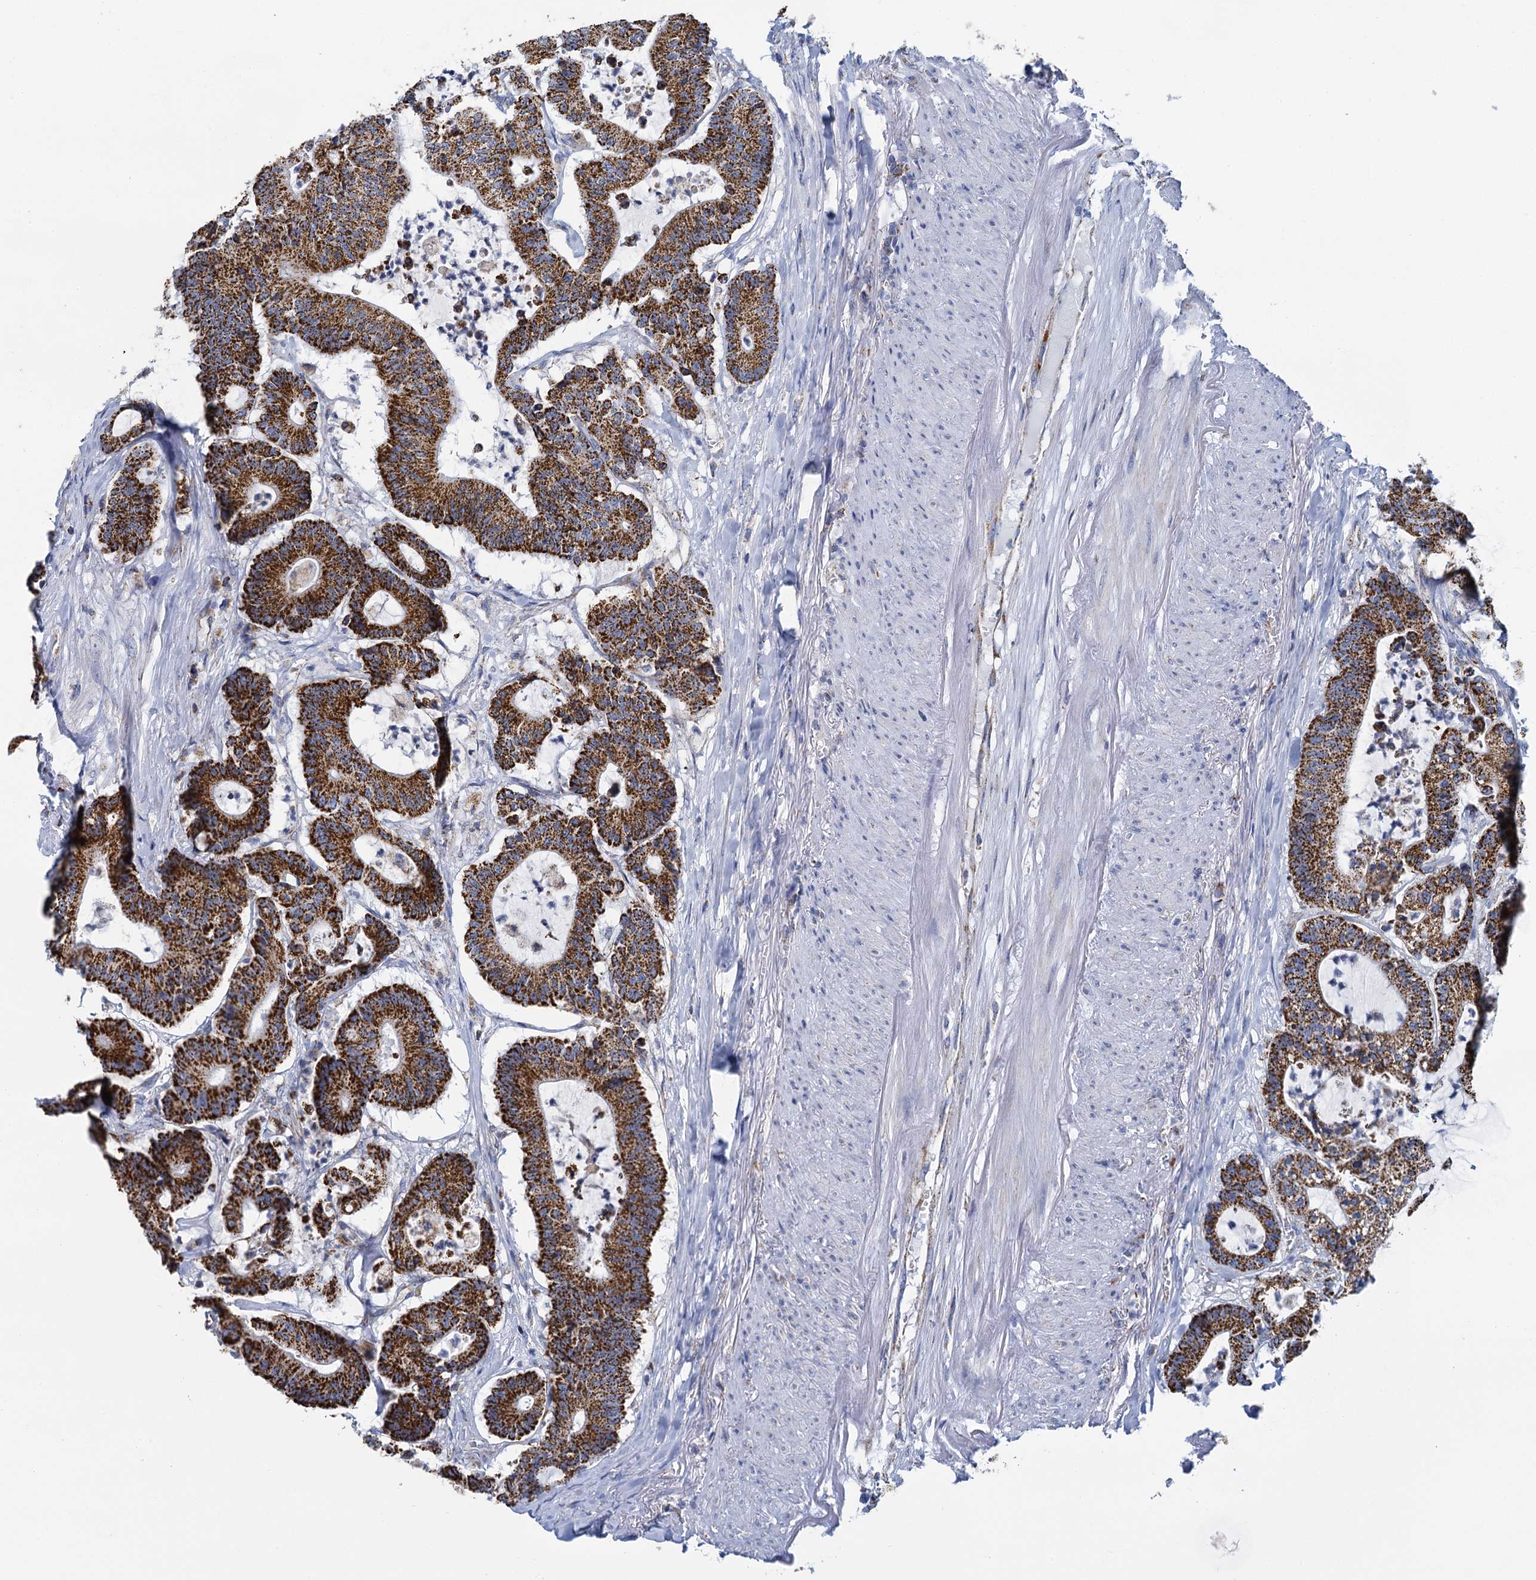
{"staining": {"intensity": "strong", "quantity": ">75%", "location": "cytoplasmic/membranous"}, "tissue": "colorectal cancer", "cell_type": "Tumor cells", "image_type": "cancer", "snomed": [{"axis": "morphology", "description": "Adenocarcinoma, NOS"}, {"axis": "topography", "description": "Colon"}], "caption": "IHC image of colorectal cancer stained for a protein (brown), which shows high levels of strong cytoplasmic/membranous positivity in approximately >75% of tumor cells.", "gene": "CCP110", "patient": {"sex": "female", "age": 84}}